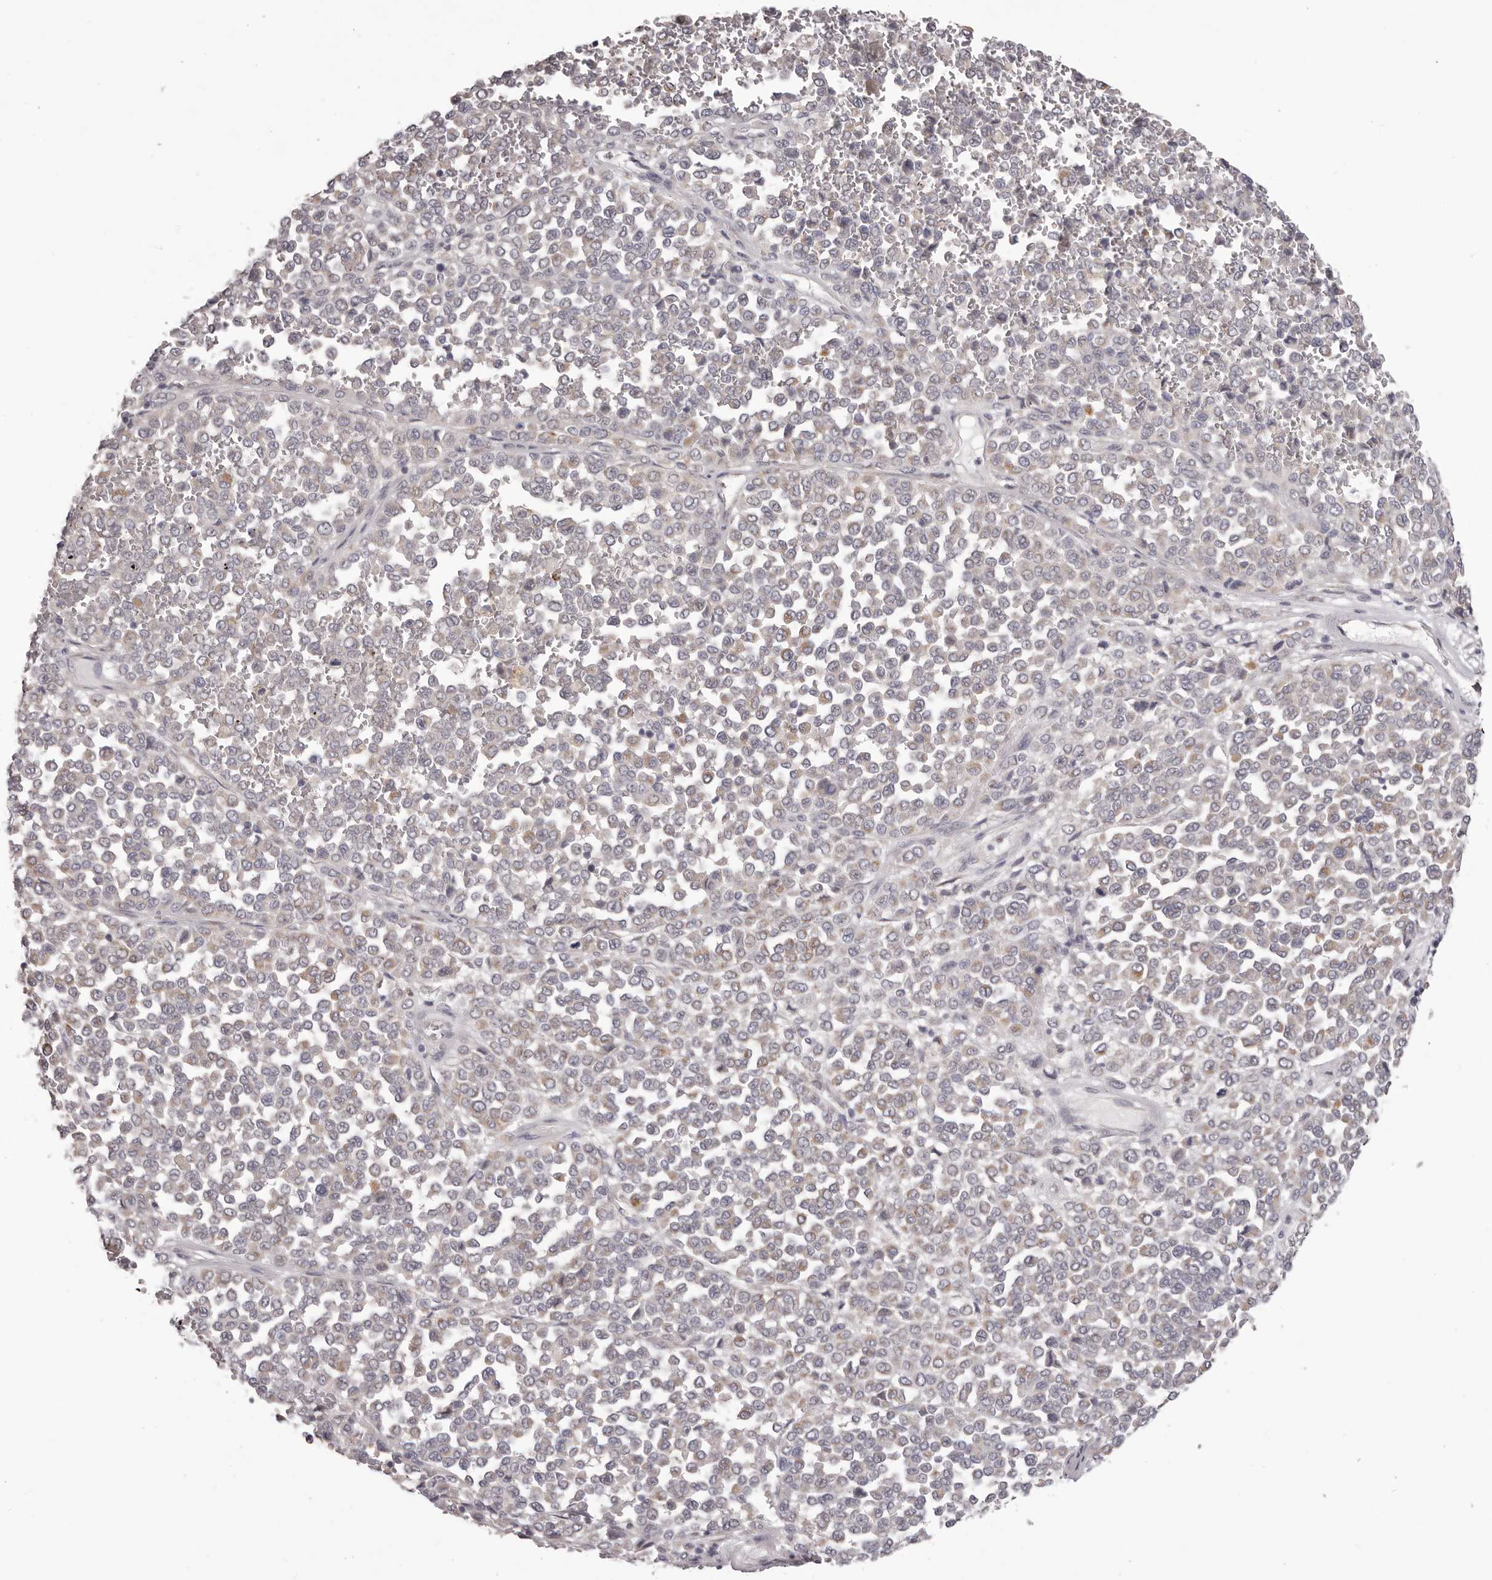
{"staining": {"intensity": "negative", "quantity": "none", "location": "none"}, "tissue": "melanoma", "cell_type": "Tumor cells", "image_type": "cancer", "snomed": [{"axis": "morphology", "description": "Malignant melanoma, Metastatic site"}, {"axis": "topography", "description": "Pancreas"}], "caption": "Micrograph shows no protein expression in tumor cells of malignant melanoma (metastatic site) tissue.", "gene": "PRMT2", "patient": {"sex": "female", "age": 30}}